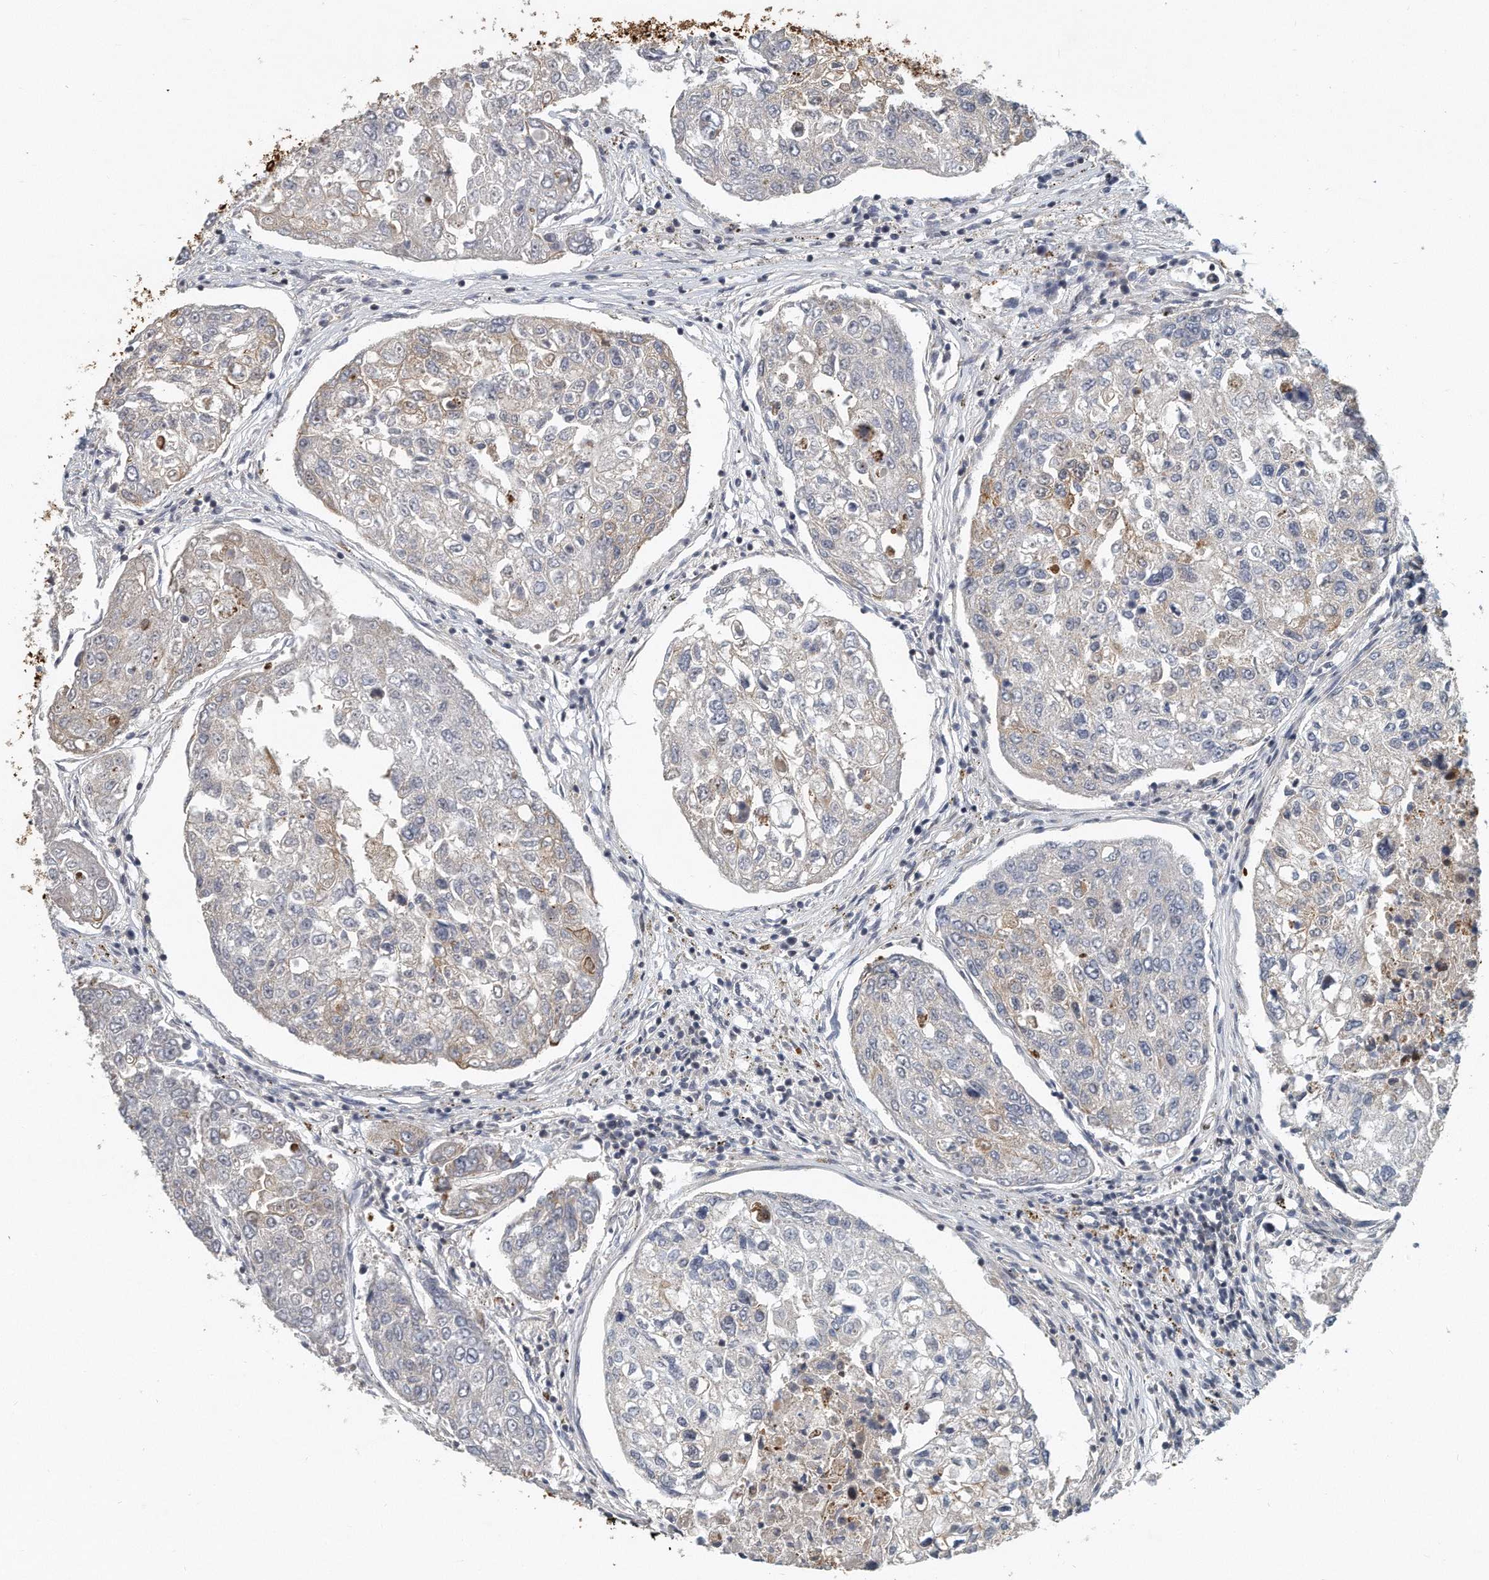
{"staining": {"intensity": "weak", "quantity": "<25%", "location": "cytoplasmic/membranous"}, "tissue": "urothelial cancer", "cell_type": "Tumor cells", "image_type": "cancer", "snomed": [{"axis": "morphology", "description": "Urothelial carcinoma, High grade"}, {"axis": "topography", "description": "Lymph node"}, {"axis": "topography", "description": "Urinary bladder"}], "caption": "Immunohistochemistry micrograph of neoplastic tissue: high-grade urothelial carcinoma stained with DAB (3,3'-diaminobenzidine) demonstrates no significant protein positivity in tumor cells.", "gene": "PCDH8", "patient": {"sex": "male", "age": 51}}